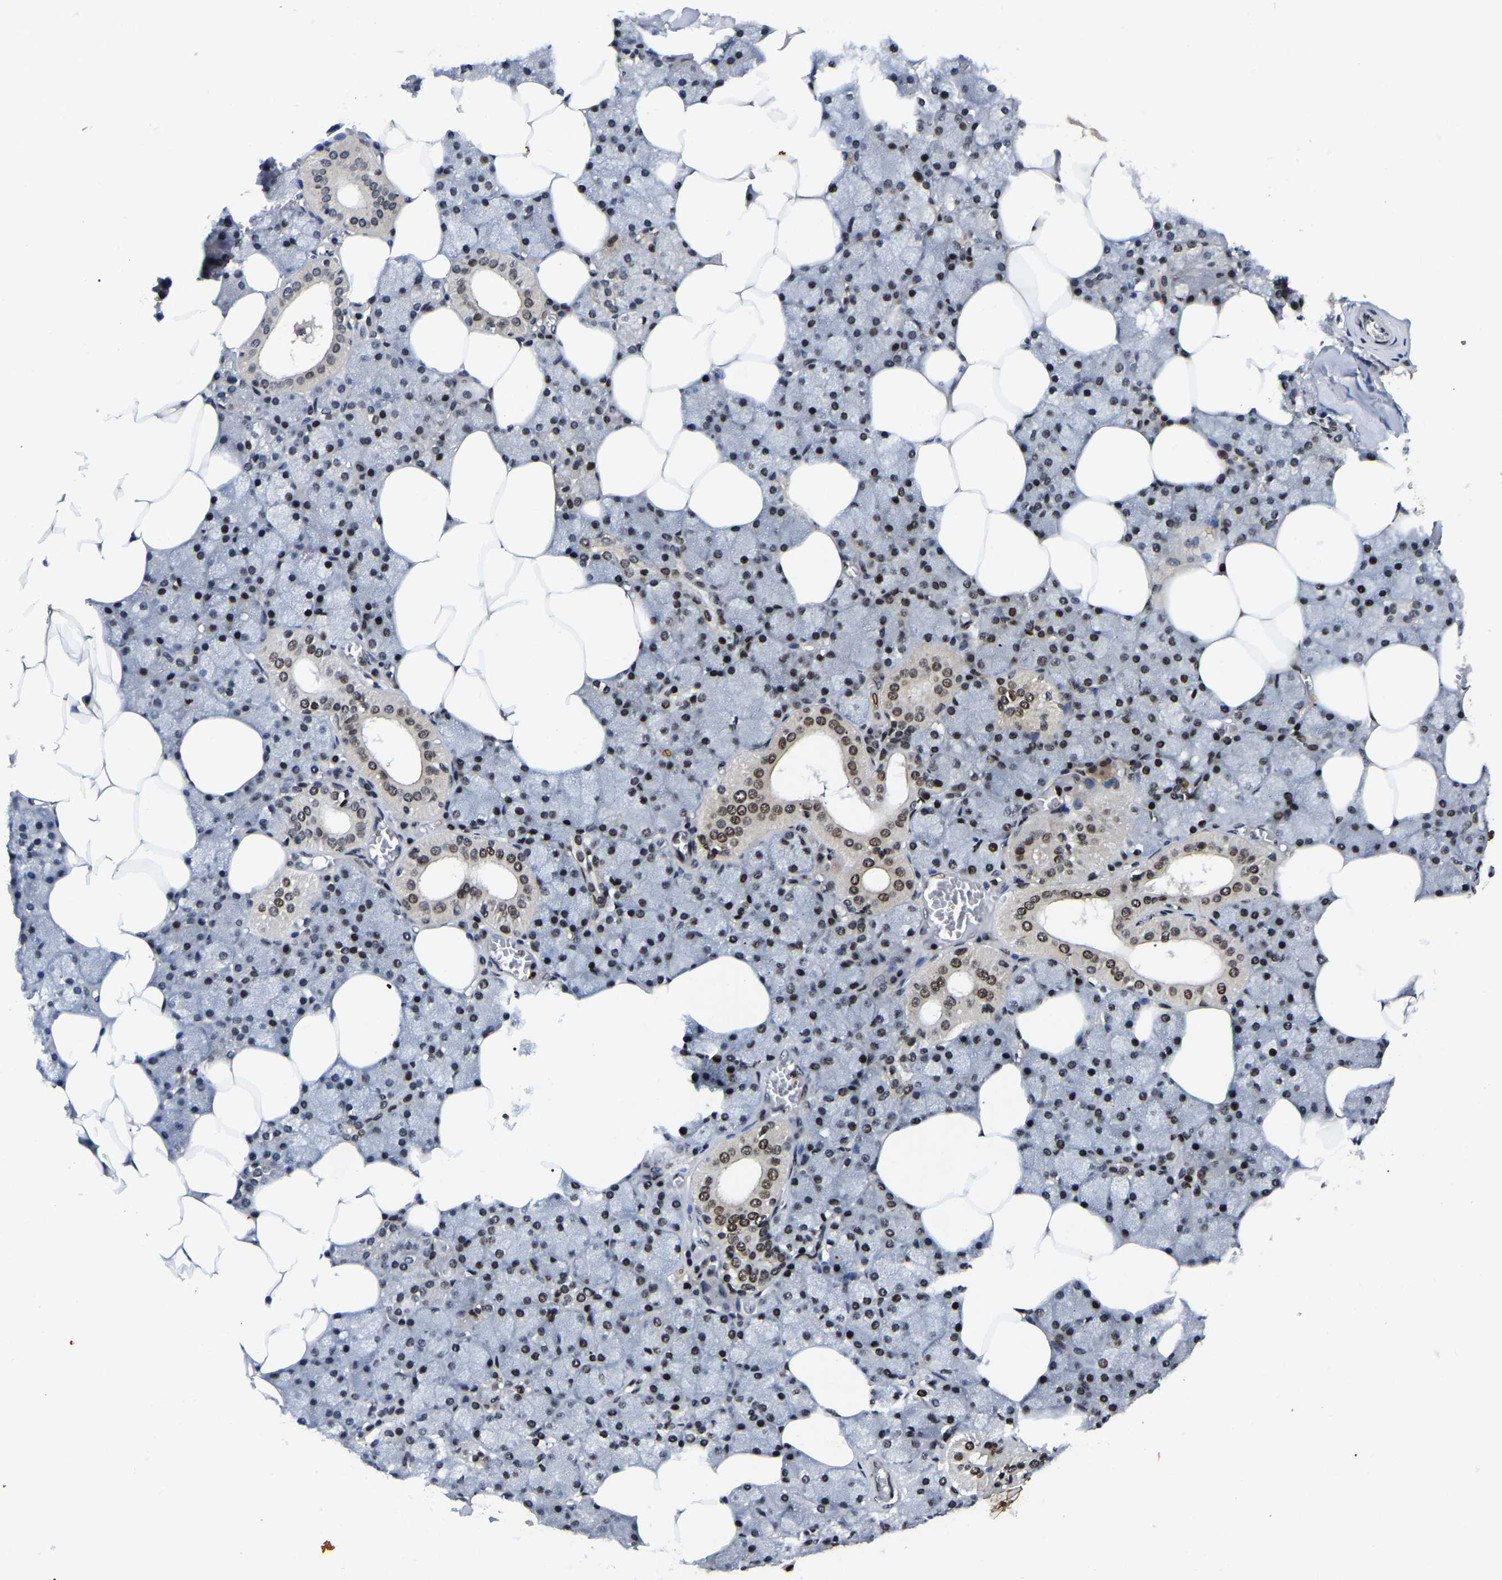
{"staining": {"intensity": "strong", "quantity": "25%-75%", "location": "nuclear"}, "tissue": "salivary gland", "cell_type": "Glandular cells", "image_type": "normal", "snomed": [{"axis": "morphology", "description": "Normal tissue, NOS"}, {"axis": "topography", "description": "Salivary gland"}], "caption": "Immunohistochemistry (DAB (3,3'-diaminobenzidine)) staining of unremarkable human salivary gland exhibits strong nuclear protein expression in approximately 25%-75% of glandular cells.", "gene": "TRIM35", "patient": {"sex": "male", "age": 62}}